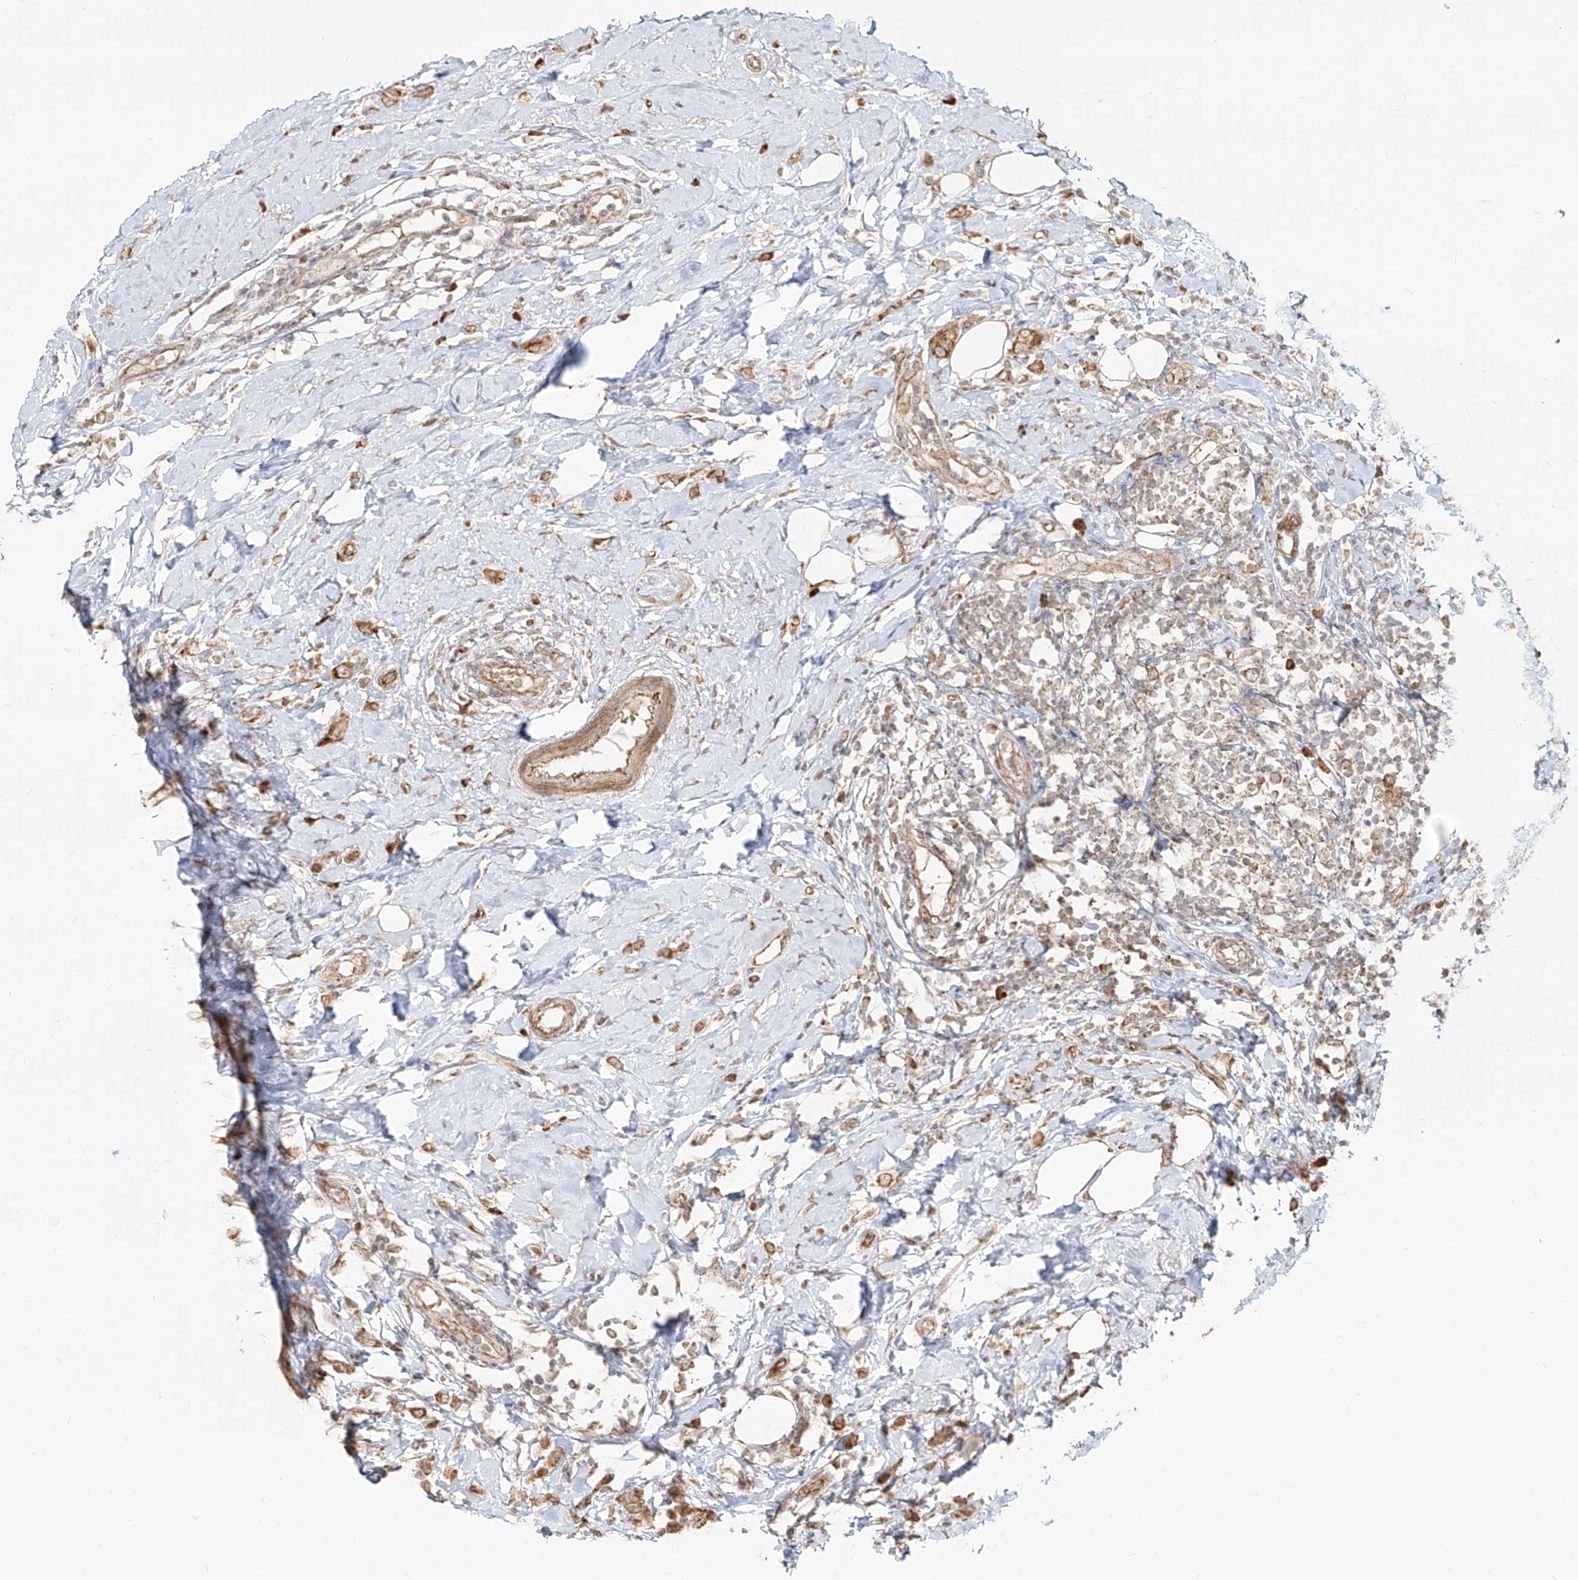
{"staining": {"intensity": "moderate", "quantity": ">75%", "location": "cytoplasmic/membranous"}, "tissue": "breast cancer", "cell_type": "Tumor cells", "image_type": "cancer", "snomed": [{"axis": "morphology", "description": "Lobular carcinoma"}, {"axis": "topography", "description": "Breast"}], "caption": "Lobular carcinoma (breast) stained with immunohistochemistry (IHC) displays moderate cytoplasmic/membranous staining in approximately >75% of tumor cells. (brown staining indicates protein expression, while blue staining denotes nuclei).", "gene": "UBE2K", "patient": {"sex": "female", "age": 47}}